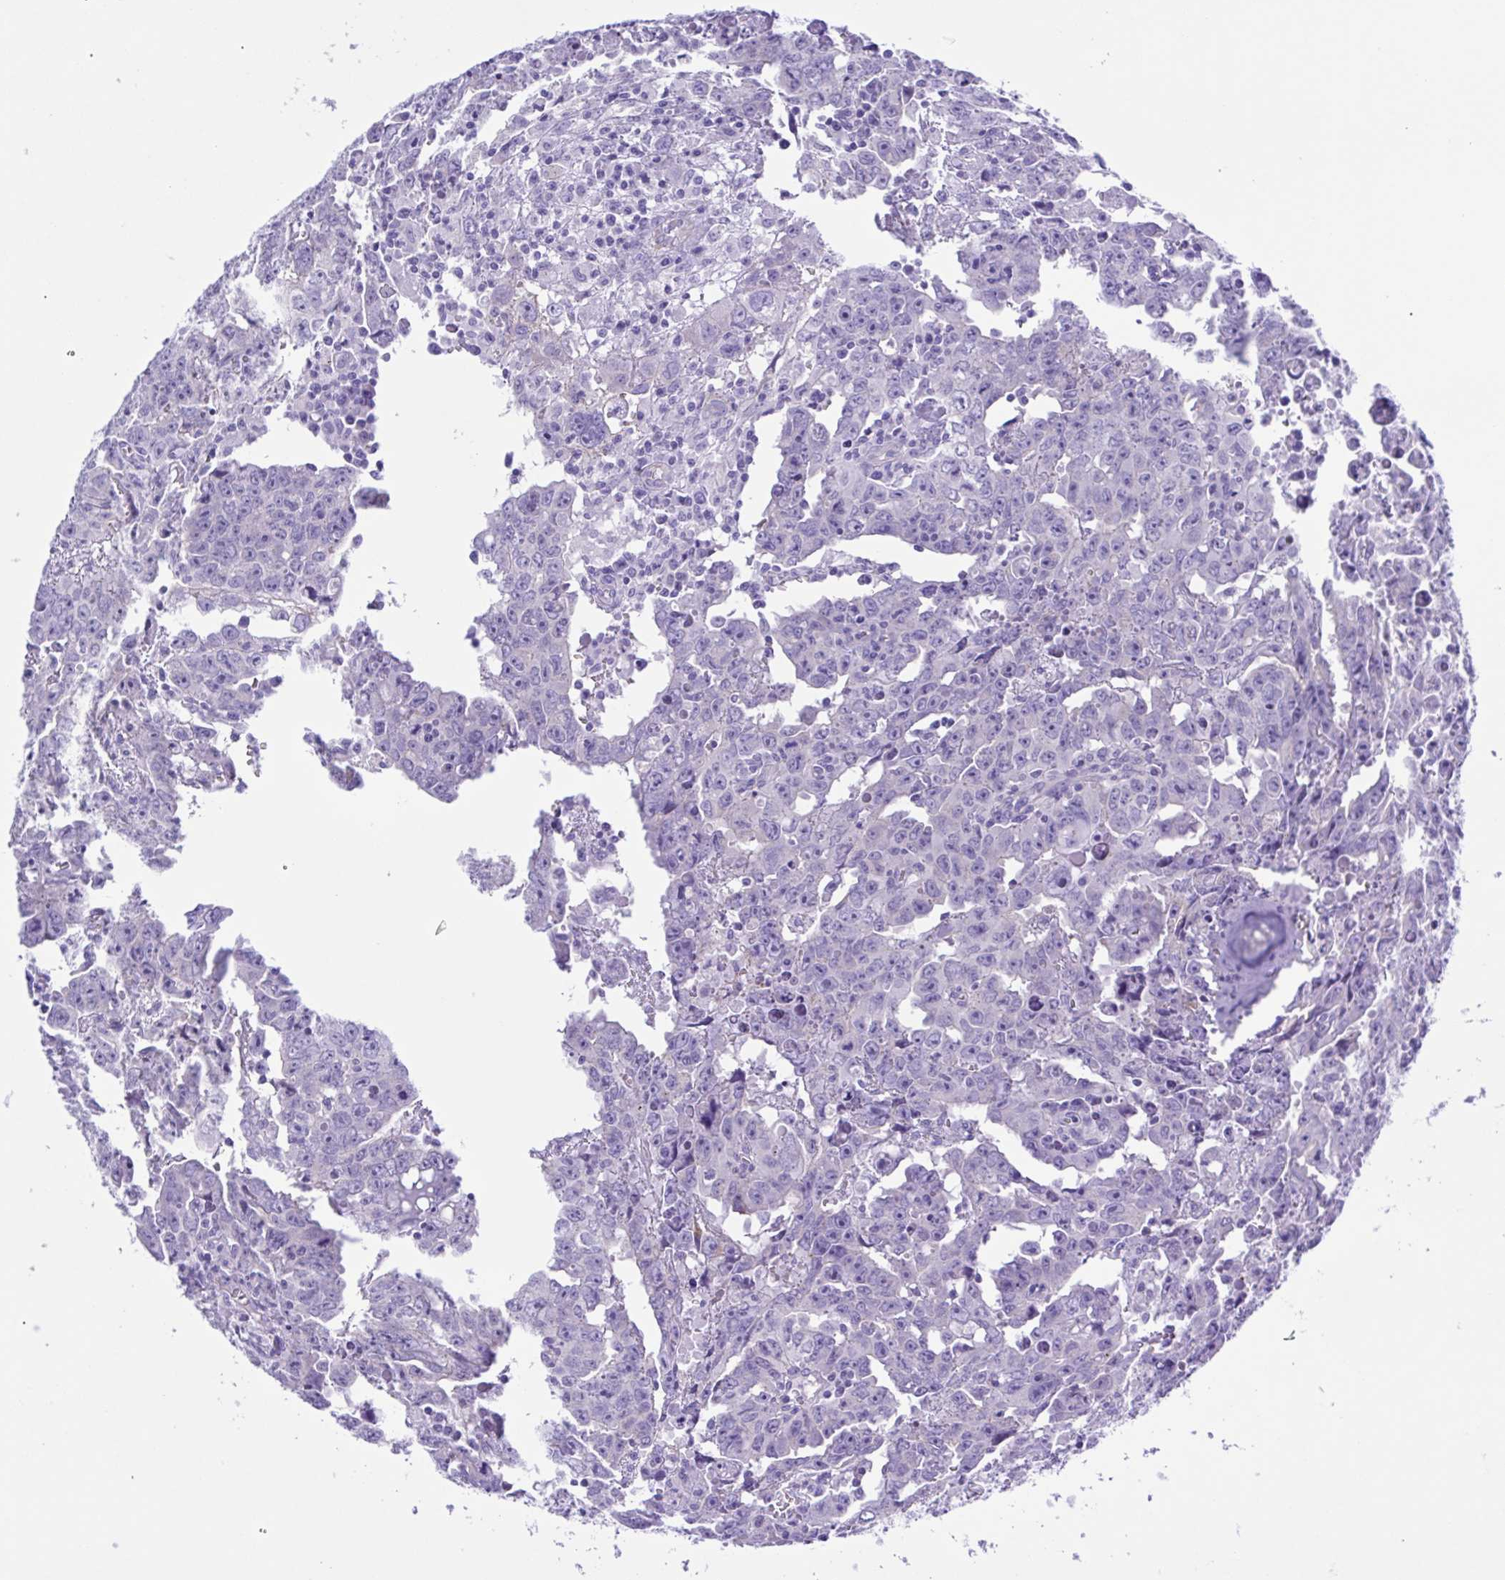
{"staining": {"intensity": "negative", "quantity": "none", "location": "none"}, "tissue": "testis cancer", "cell_type": "Tumor cells", "image_type": "cancer", "snomed": [{"axis": "morphology", "description": "Carcinoma, Embryonal, NOS"}, {"axis": "topography", "description": "Testis"}], "caption": "Tumor cells are negative for brown protein staining in testis embryonal carcinoma.", "gene": "CYP11A1", "patient": {"sex": "male", "age": 22}}